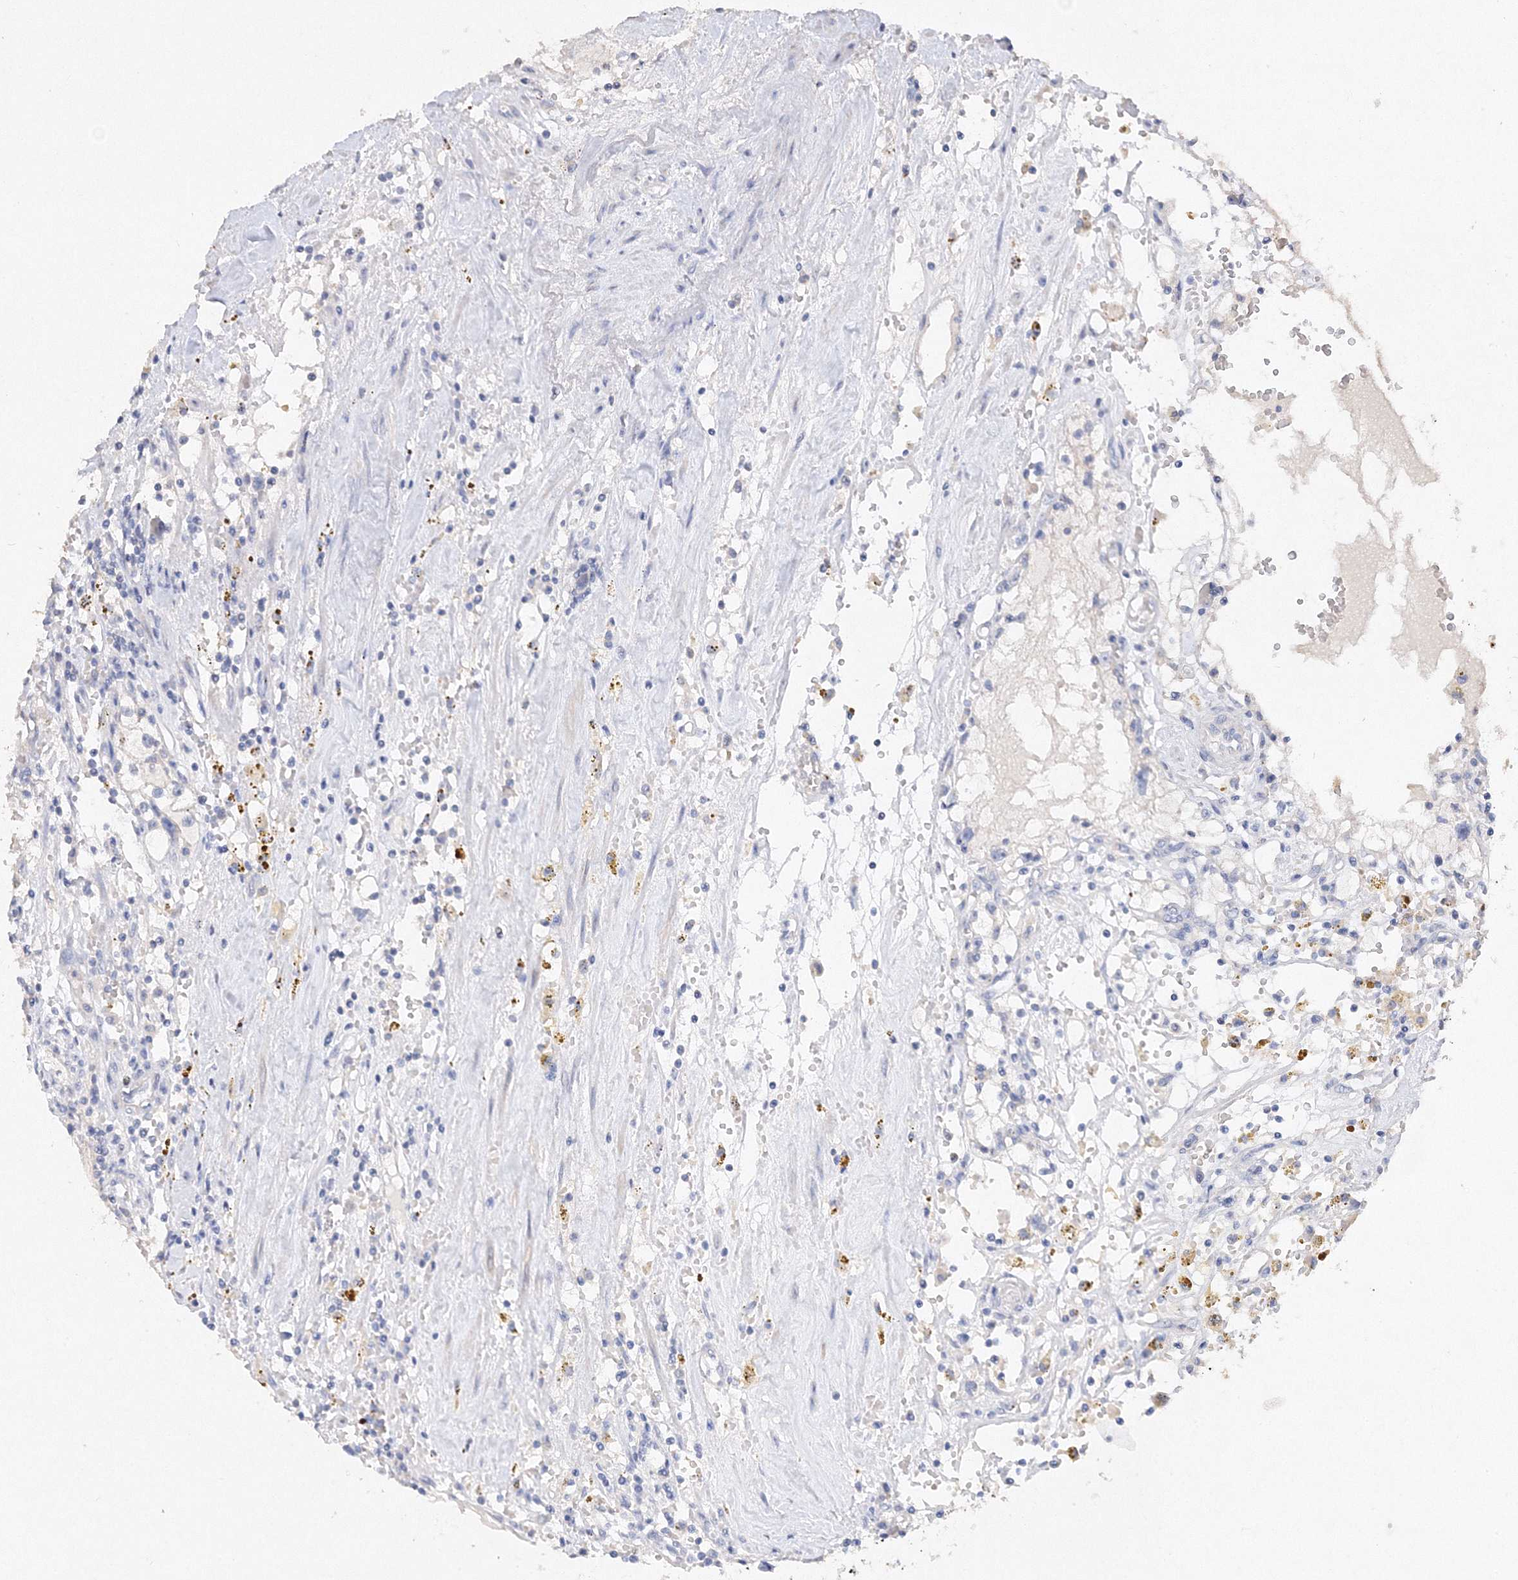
{"staining": {"intensity": "negative", "quantity": "none", "location": "none"}, "tissue": "renal cancer", "cell_type": "Tumor cells", "image_type": "cancer", "snomed": [{"axis": "morphology", "description": "Adenocarcinoma, NOS"}, {"axis": "topography", "description": "Kidney"}], "caption": "The photomicrograph demonstrates no significant staining in tumor cells of adenocarcinoma (renal). Nuclei are stained in blue.", "gene": "GLS", "patient": {"sex": "male", "age": 56}}